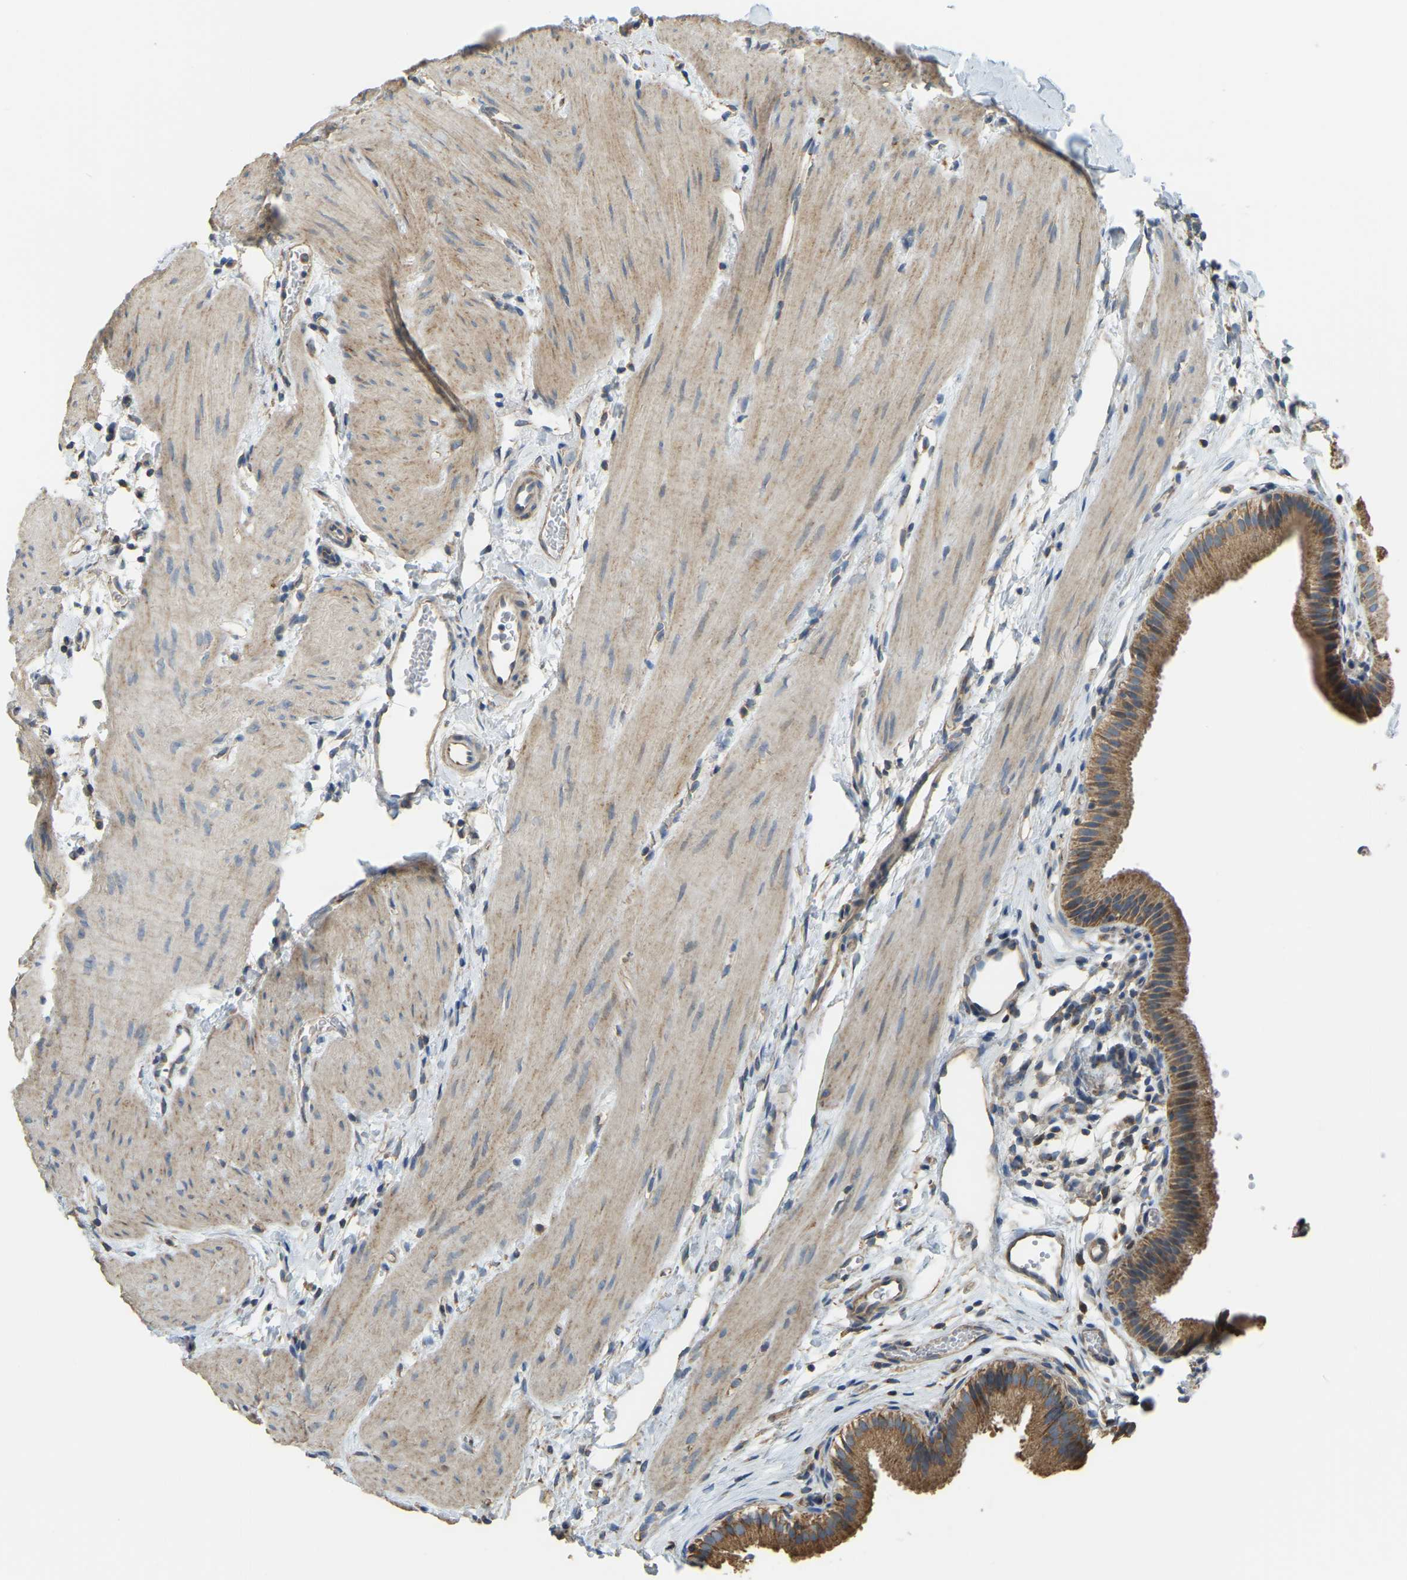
{"staining": {"intensity": "strong", "quantity": ">75%", "location": "cytoplasmic/membranous"}, "tissue": "gallbladder", "cell_type": "Glandular cells", "image_type": "normal", "snomed": [{"axis": "morphology", "description": "Normal tissue, NOS"}, {"axis": "topography", "description": "Gallbladder"}], "caption": "Gallbladder was stained to show a protein in brown. There is high levels of strong cytoplasmic/membranous expression in about >75% of glandular cells. The protein is stained brown, and the nuclei are stained in blue (DAB (3,3'-diaminobenzidine) IHC with brightfield microscopy, high magnification).", "gene": "PSMD7", "patient": {"sex": "female", "age": 26}}